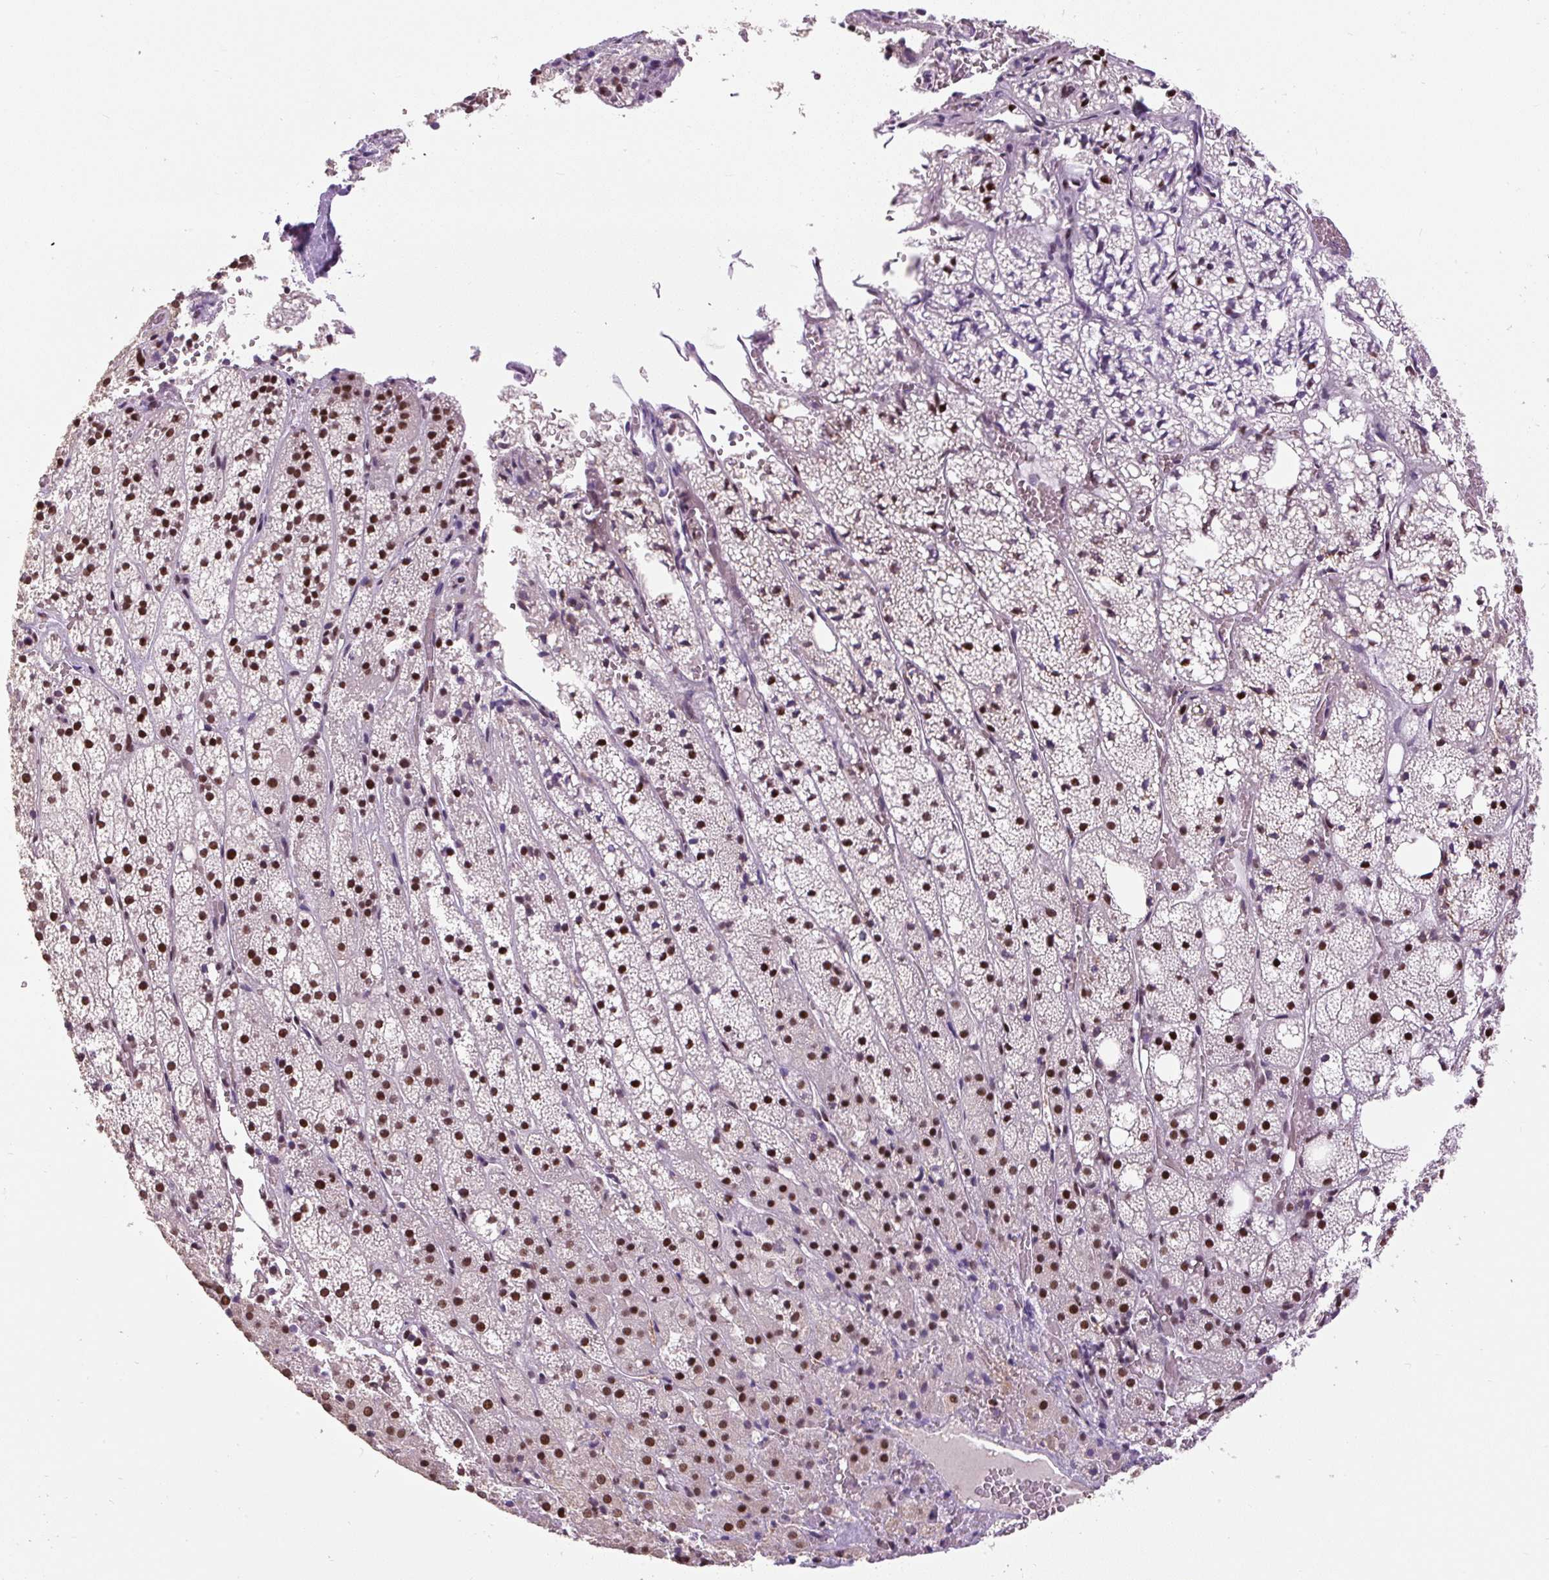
{"staining": {"intensity": "strong", "quantity": ">75%", "location": "nuclear"}, "tissue": "adrenal gland", "cell_type": "Glandular cells", "image_type": "normal", "snomed": [{"axis": "morphology", "description": "Normal tissue, NOS"}, {"axis": "topography", "description": "Adrenal gland"}], "caption": "Protein staining reveals strong nuclear positivity in about >75% of glandular cells in normal adrenal gland.", "gene": "ZNF672", "patient": {"sex": "male", "age": 53}}